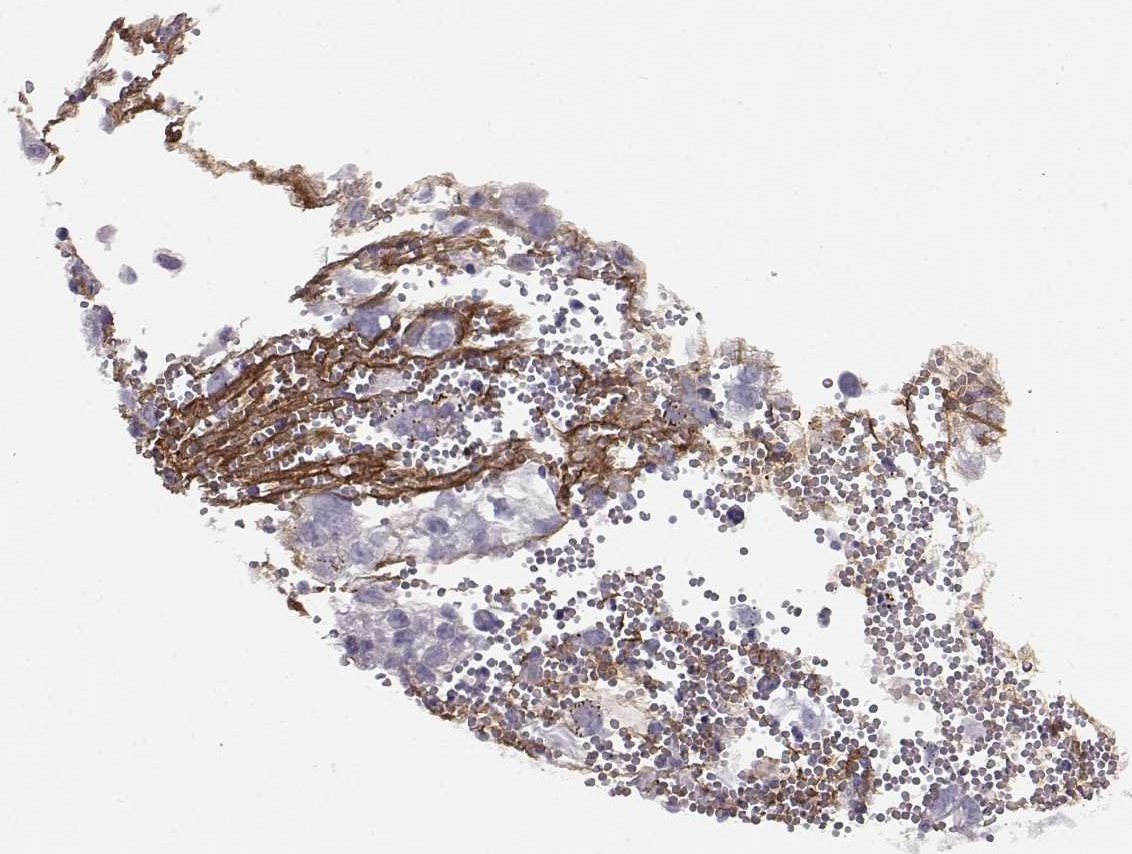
{"staining": {"intensity": "moderate", "quantity": "<25%", "location": "cytoplasmic/membranous"}, "tissue": "cervical cancer", "cell_type": "Tumor cells", "image_type": "cancer", "snomed": [{"axis": "morphology", "description": "Squamous cell carcinoma, NOS"}, {"axis": "topography", "description": "Cervix"}], "caption": "Immunohistochemistry (IHC) image of human cervical squamous cell carcinoma stained for a protein (brown), which shows low levels of moderate cytoplasmic/membranous positivity in about <25% of tumor cells.", "gene": "TRIM69", "patient": {"sex": "female", "age": 55}}